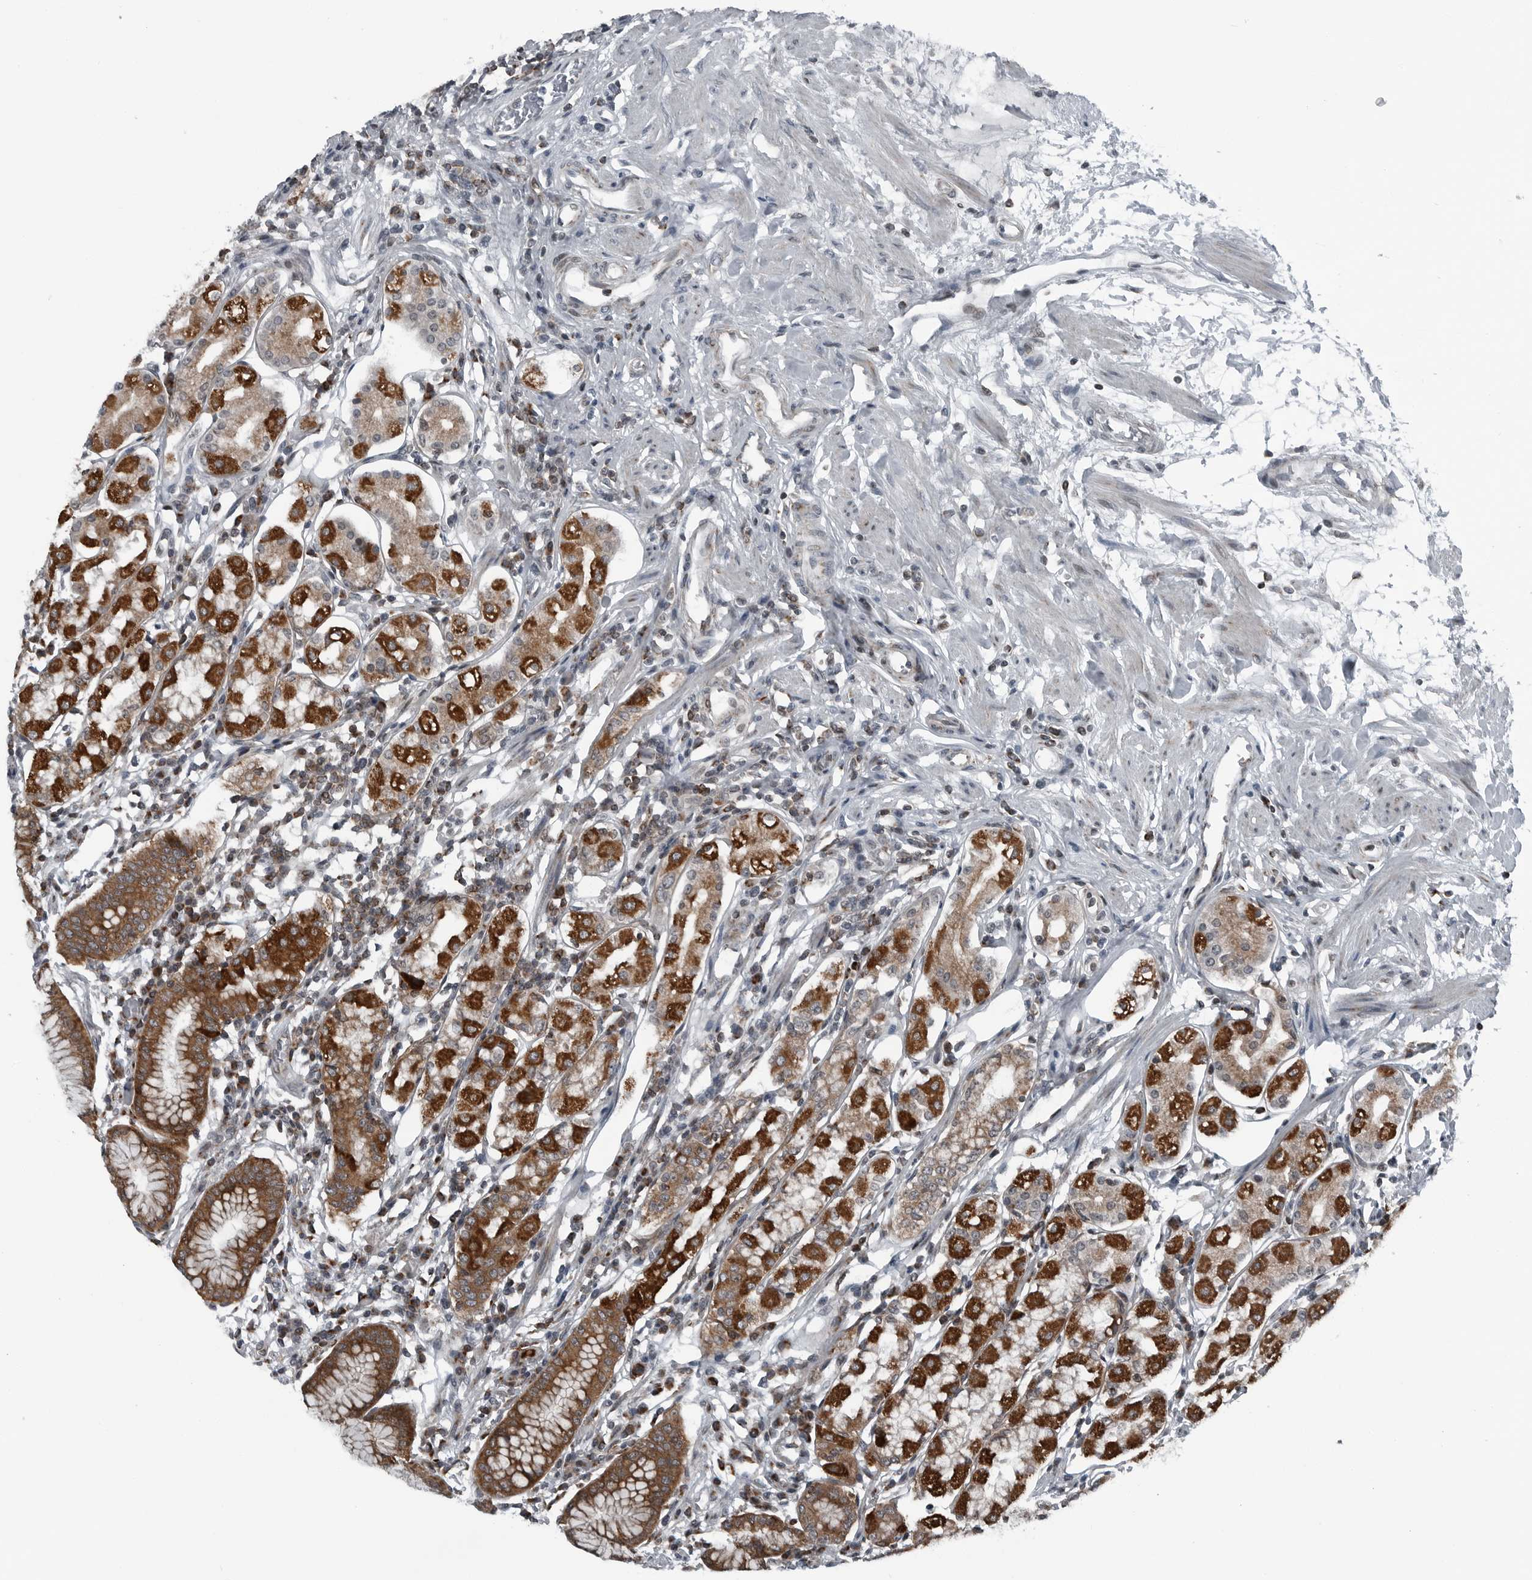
{"staining": {"intensity": "strong", "quantity": ">75%", "location": "cytoplasmic/membranous"}, "tissue": "stomach", "cell_type": "Glandular cells", "image_type": "normal", "snomed": [{"axis": "morphology", "description": "Normal tissue, NOS"}, {"axis": "topography", "description": "Stomach"}, {"axis": "topography", "description": "Stomach, lower"}], "caption": "DAB immunohistochemical staining of benign stomach reveals strong cytoplasmic/membranous protein expression in about >75% of glandular cells.", "gene": "GAK", "patient": {"sex": "female", "age": 56}}